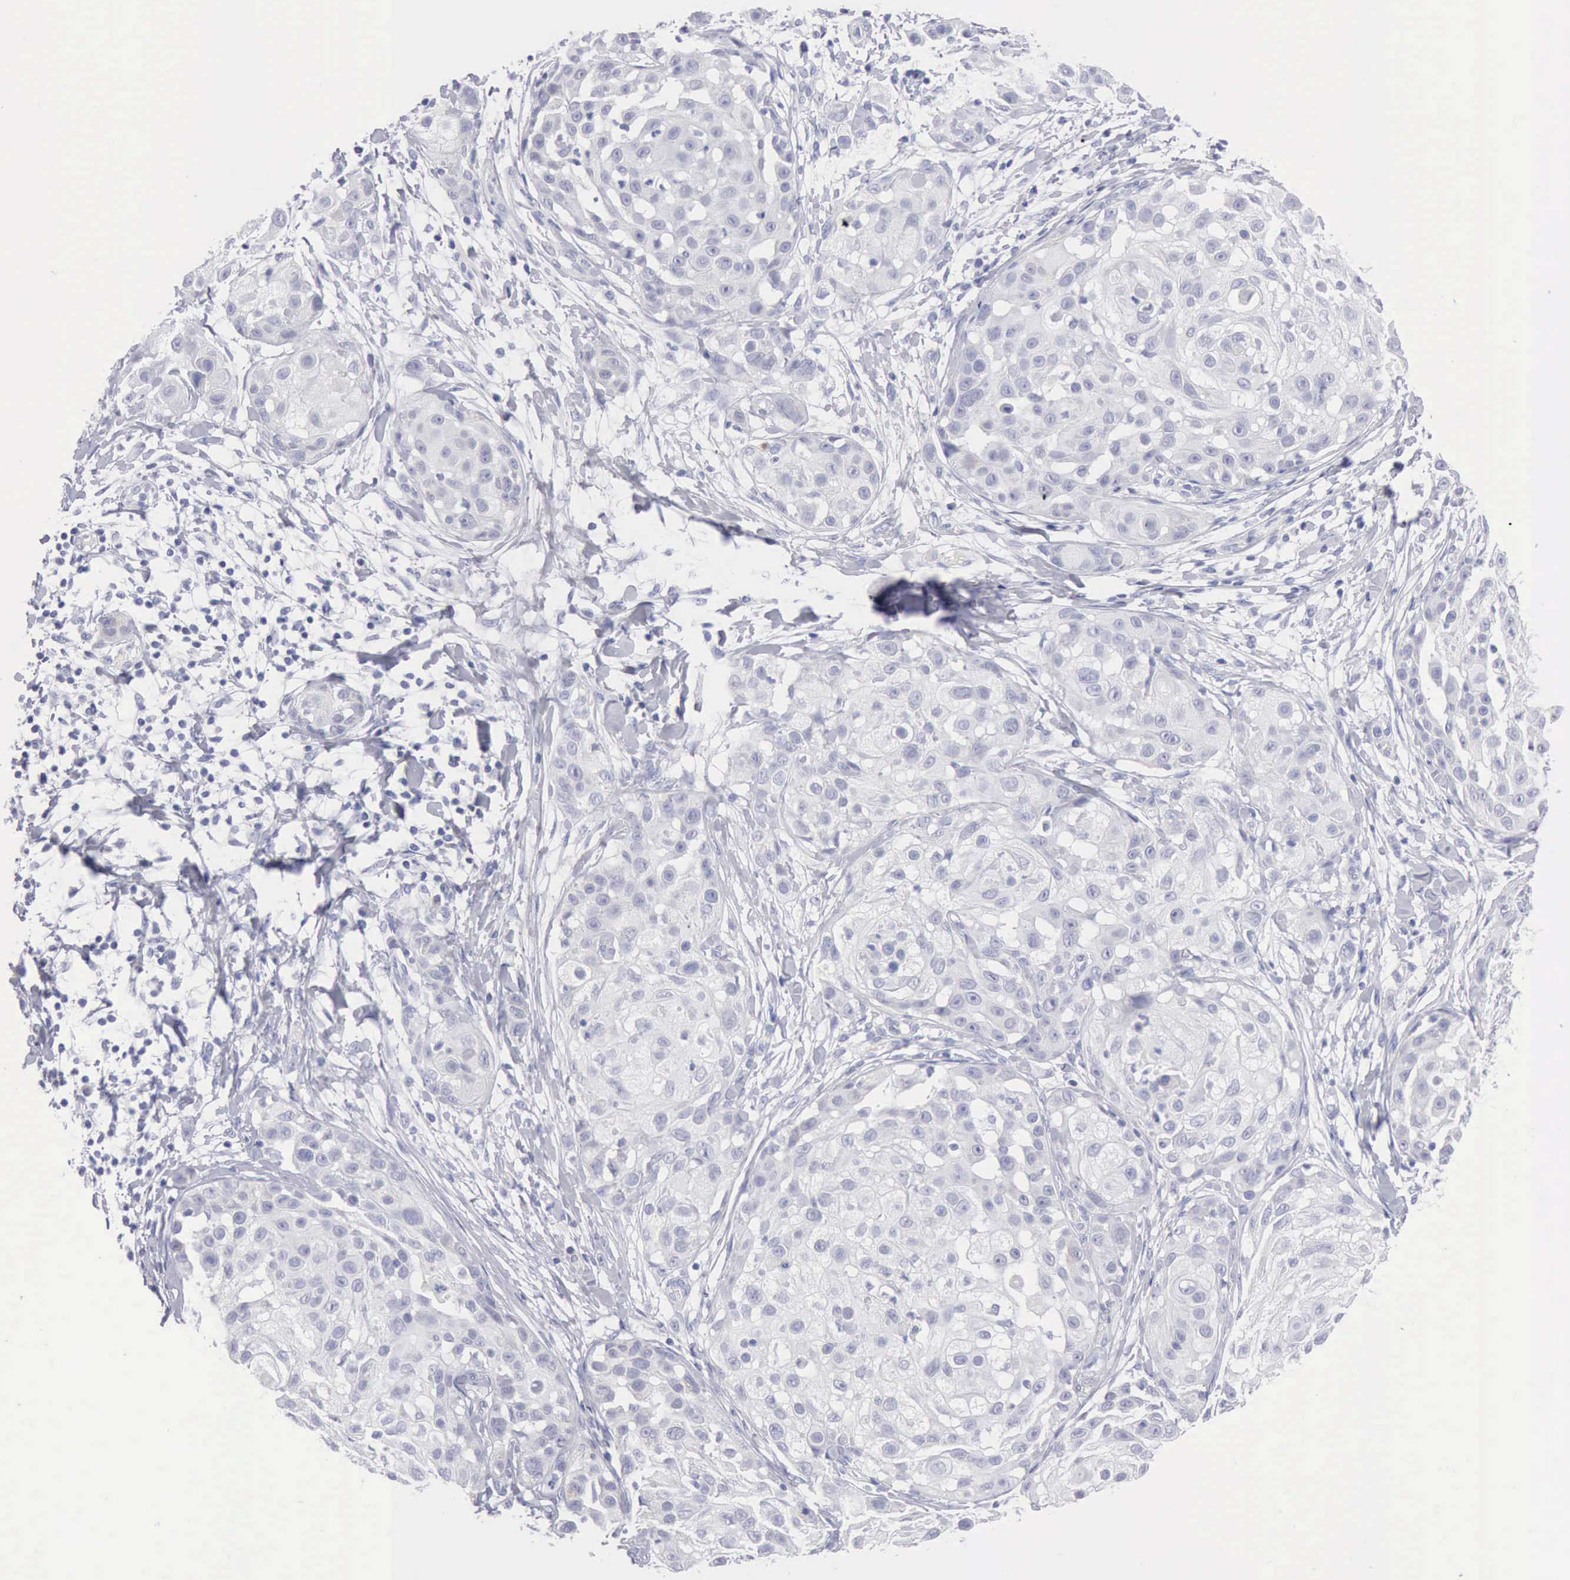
{"staining": {"intensity": "negative", "quantity": "none", "location": "none"}, "tissue": "skin cancer", "cell_type": "Tumor cells", "image_type": "cancer", "snomed": [{"axis": "morphology", "description": "Squamous cell carcinoma, NOS"}, {"axis": "topography", "description": "Skin"}], "caption": "Histopathology image shows no protein expression in tumor cells of skin squamous cell carcinoma tissue.", "gene": "ANGEL1", "patient": {"sex": "female", "age": 57}}